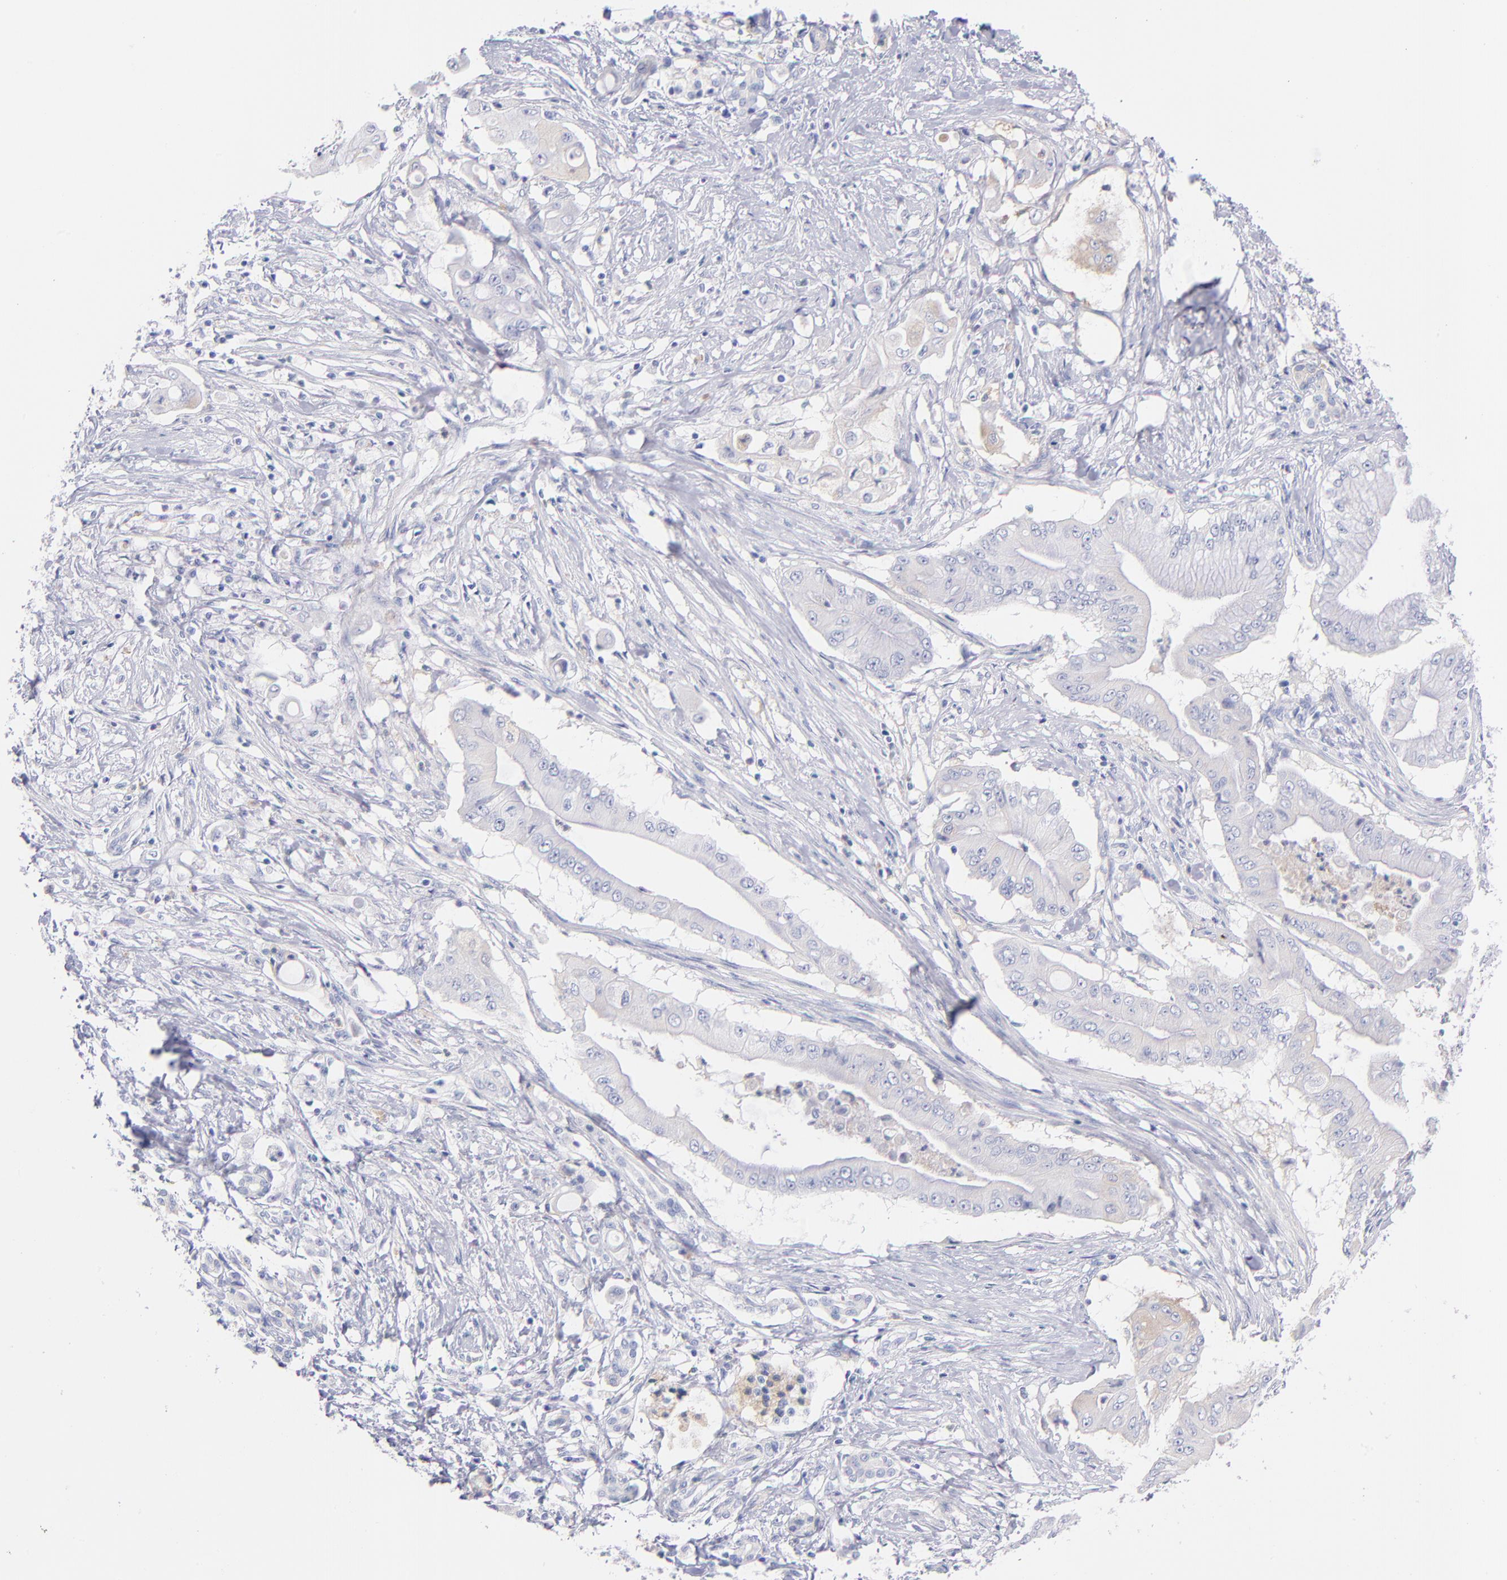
{"staining": {"intensity": "negative", "quantity": "none", "location": "none"}, "tissue": "pancreatic cancer", "cell_type": "Tumor cells", "image_type": "cancer", "snomed": [{"axis": "morphology", "description": "Adenocarcinoma, NOS"}, {"axis": "topography", "description": "Pancreas"}], "caption": "Human pancreatic adenocarcinoma stained for a protein using immunohistochemistry (IHC) shows no positivity in tumor cells.", "gene": "HP", "patient": {"sex": "male", "age": 62}}